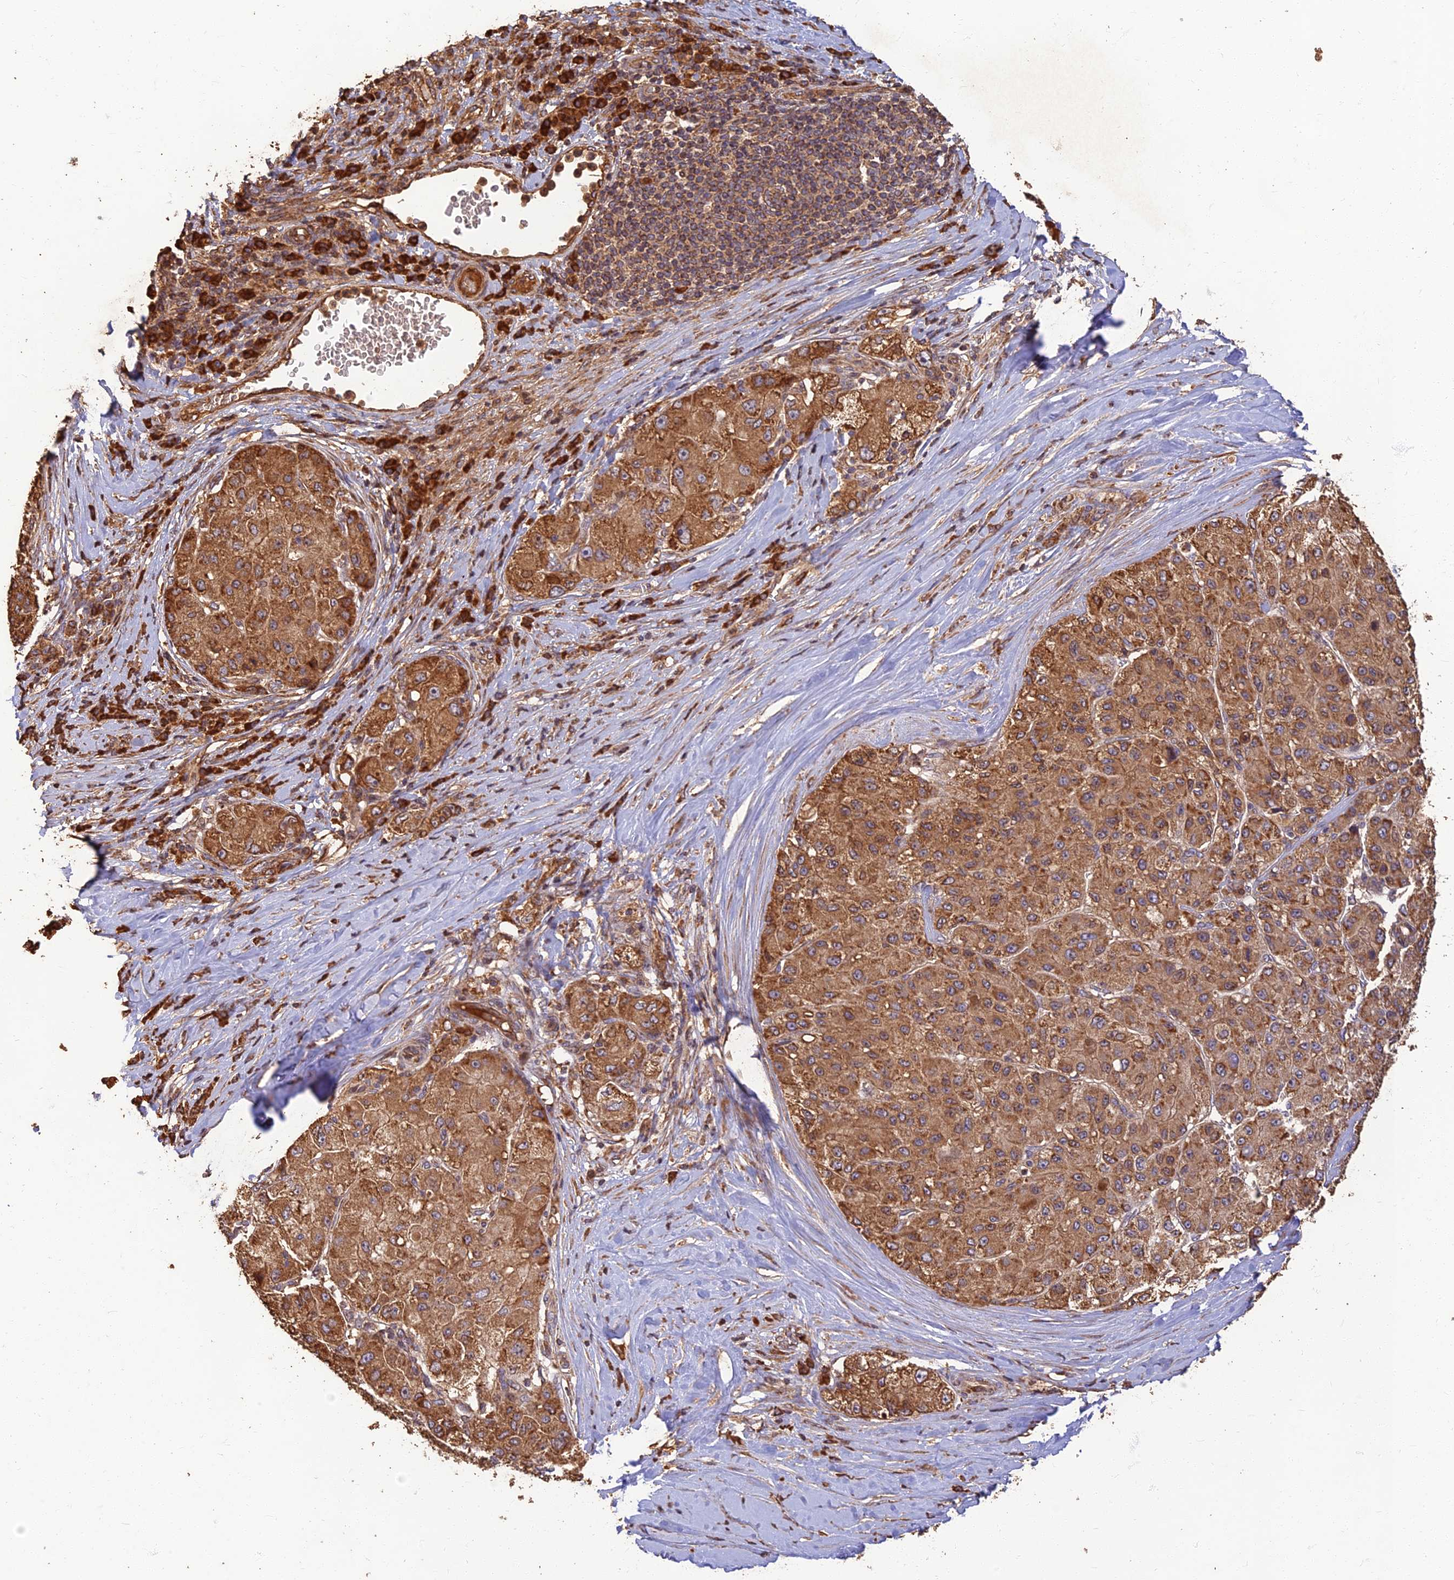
{"staining": {"intensity": "strong", "quantity": ">75%", "location": "cytoplasmic/membranous"}, "tissue": "liver cancer", "cell_type": "Tumor cells", "image_type": "cancer", "snomed": [{"axis": "morphology", "description": "Carcinoma, Hepatocellular, NOS"}, {"axis": "topography", "description": "Liver"}], "caption": "The histopathology image displays a brown stain indicating the presence of a protein in the cytoplasmic/membranous of tumor cells in liver cancer (hepatocellular carcinoma).", "gene": "CORO1C", "patient": {"sex": "male", "age": 80}}